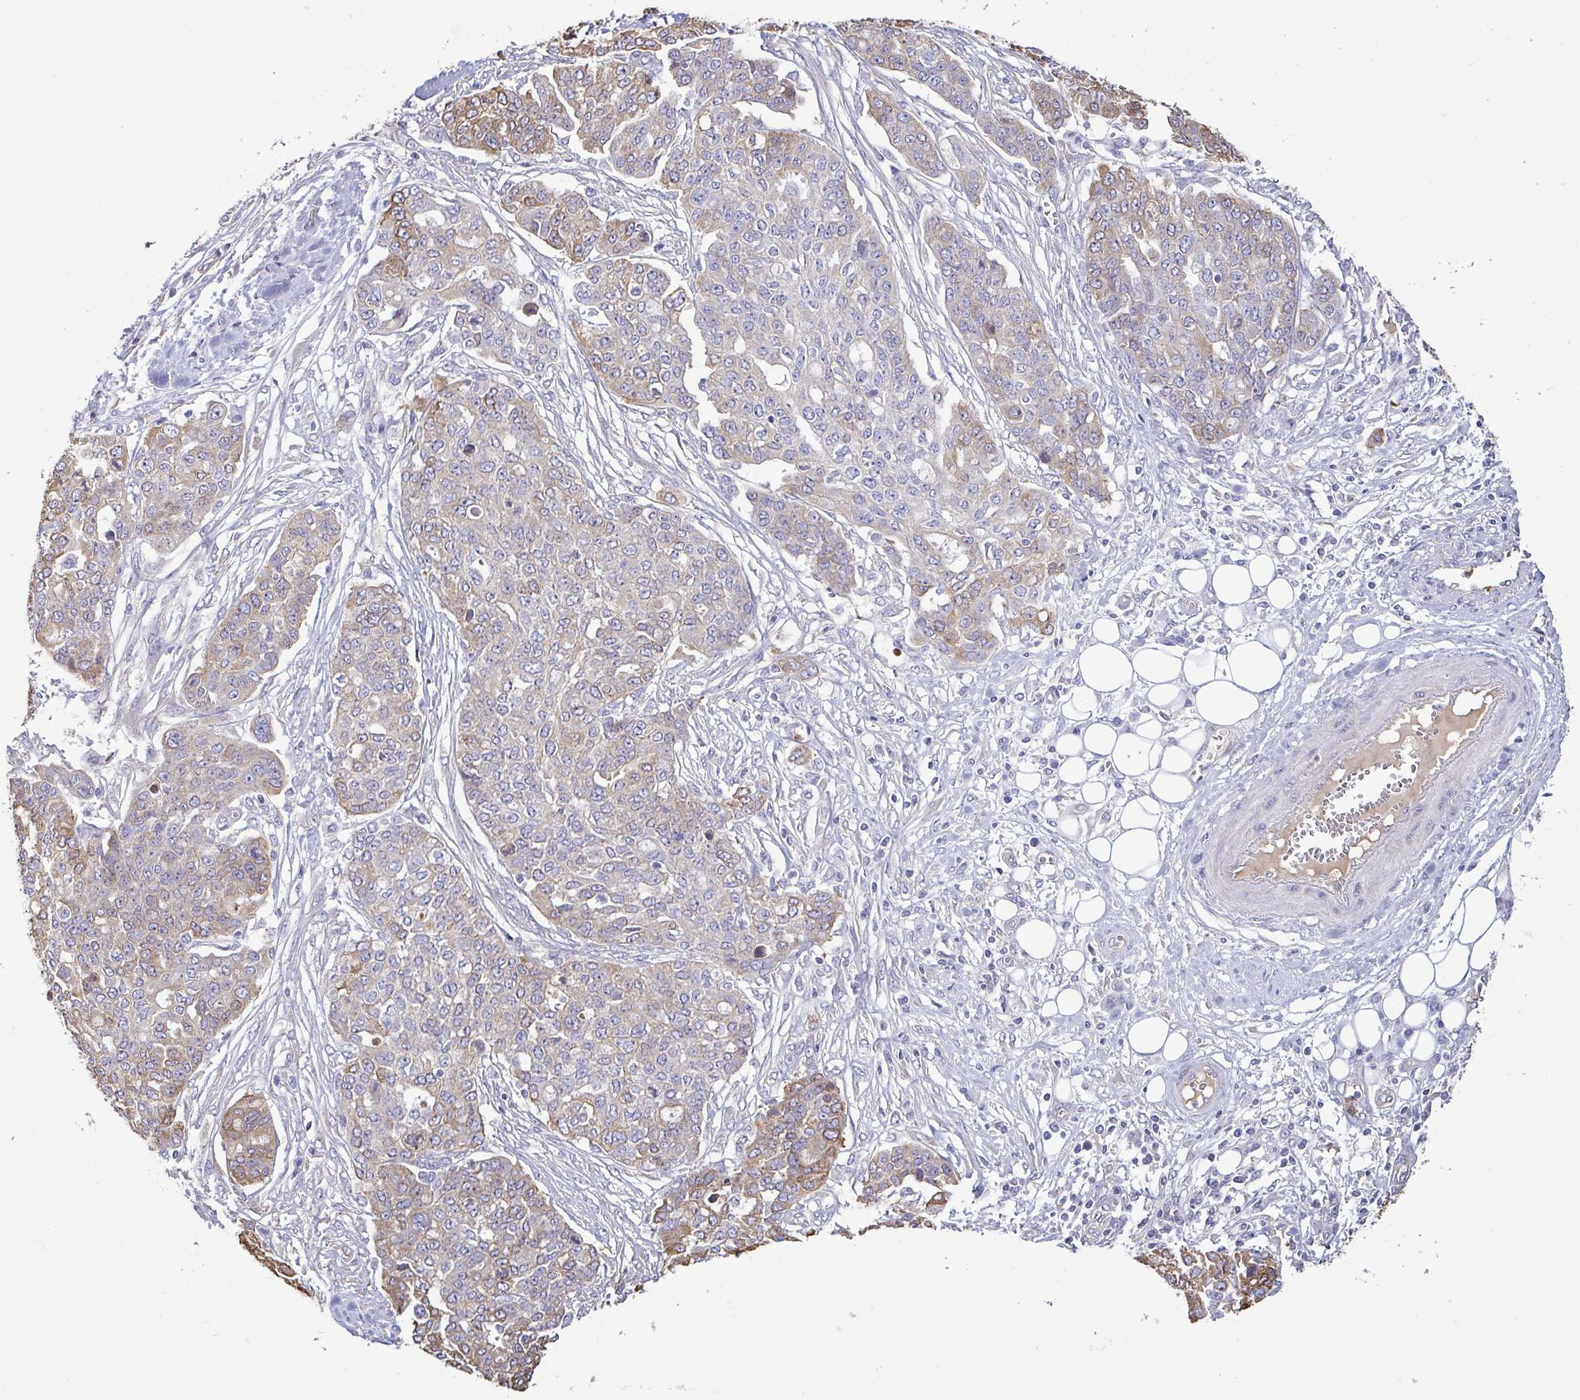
{"staining": {"intensity": "weak", "quantity": "25%-75%", "location": "cytoplasmic/membranous"}, "tissue": "ovarian cancer", "cell_type": "Tumor cells", "image_type": "cancer", "snomed": [{"axis": "morphology", "description": "Cystadenocarcinoma, serous, NOS"}, {"axis": "topography", "description": "Soft tissue"}, {"axis": "topography", "description": "Ovary"}], "caption": "A histopathology image of ovarian cancer stained for a protein demonstrates weak cytoplasmic/membranous brown staining in tumor cells.", "gene": "MYL10", "patient": {"sex": "female", "age": 57}}